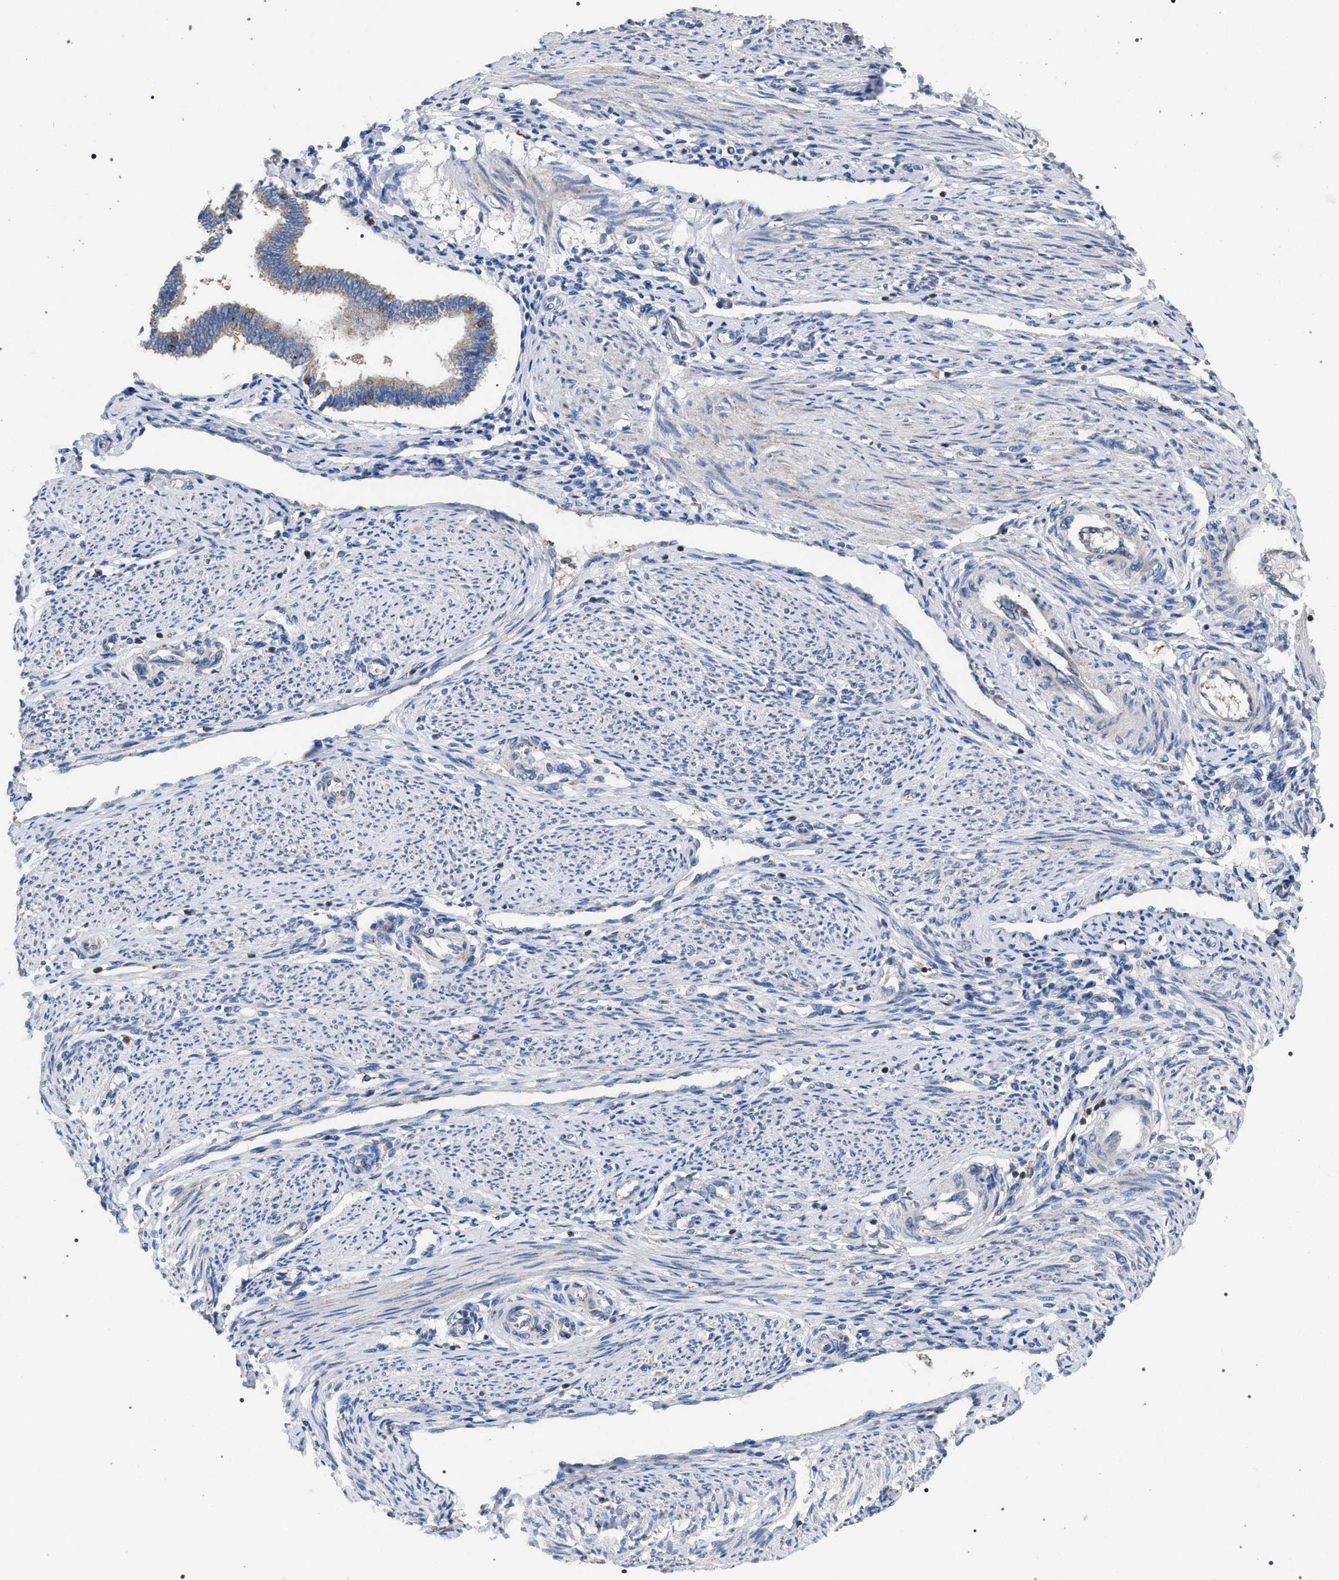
{"staining": {"intensity": "negative", "quantity": "none", "location": "none"}, "tissue": "endometrium", "cell_type": "Cells in endometrial stroma", "image_type": "normal", "snomed": [{"axis": "morphology", "description": "Normal tissue, NOS"}, {"axis": "topography", "description": "Endometrium"}], "caption": "Immunohistochemistry histopathology image of benign endometrium stained for a protein (brown), which demonstrates no expression in cells in endometrial stroma.", "gene": "VPS13A", "patient": {"sex": "female", "age": 42}}